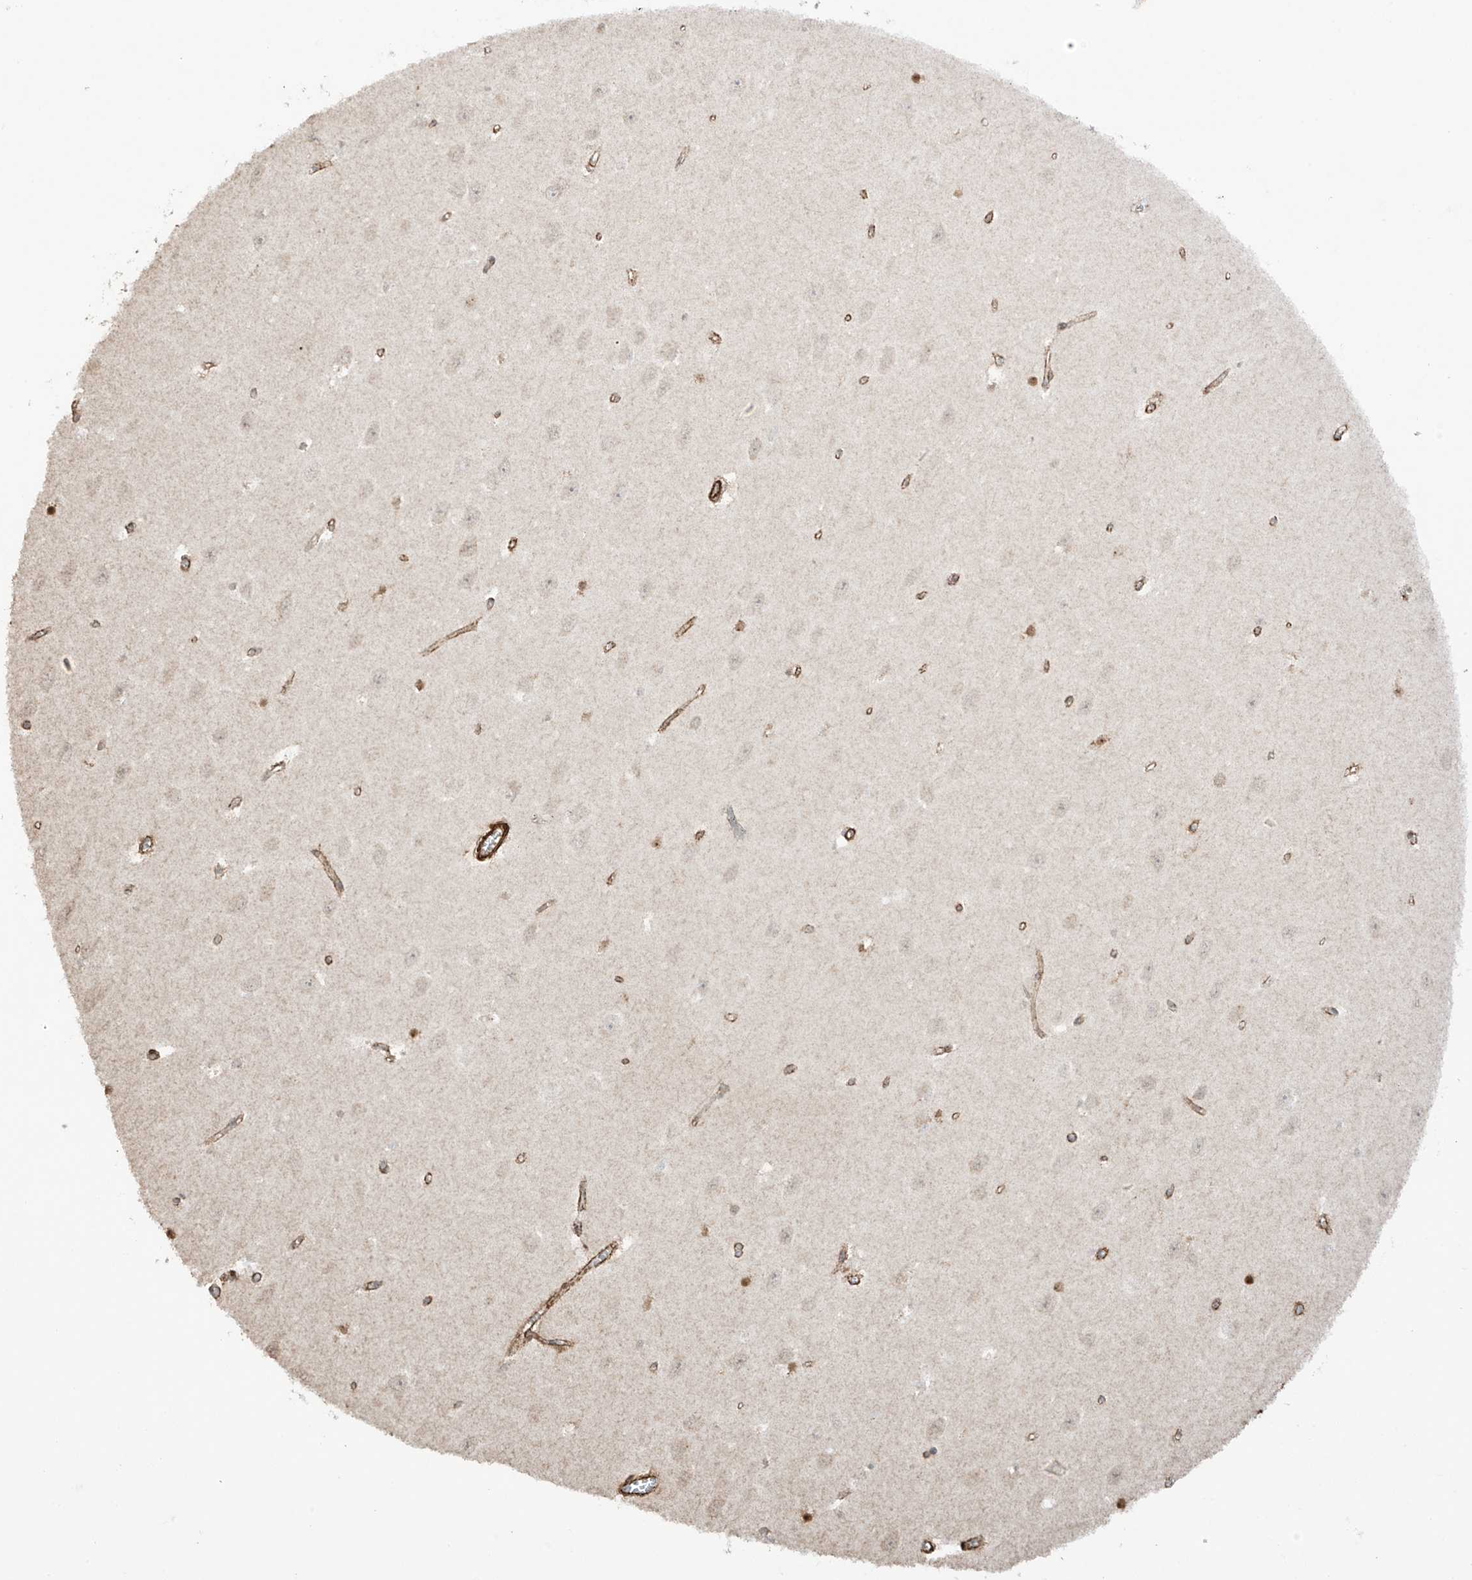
{"staining": {"intensity": "weak", "quantity": "<25%", "location": "nuclear"}, "tissue": "hippocampus", "cell_type": "Glial cells", "image_type": "normal", "snomed": [{"axis": "morphology", "description": "Normal tissue, NOS"}, {"axis": "topography", "description": "Hippocampus"}], "caption": "The micrograph demonstrates no significant positivity in glial cells of hippocampus. (Brightfield microscopy of DAB (3,3'-diaminobenzidine) immunohistochemistry at high magnification).", "gene": "TTLL5", "patient": {"sex": "female", "age": 64}}